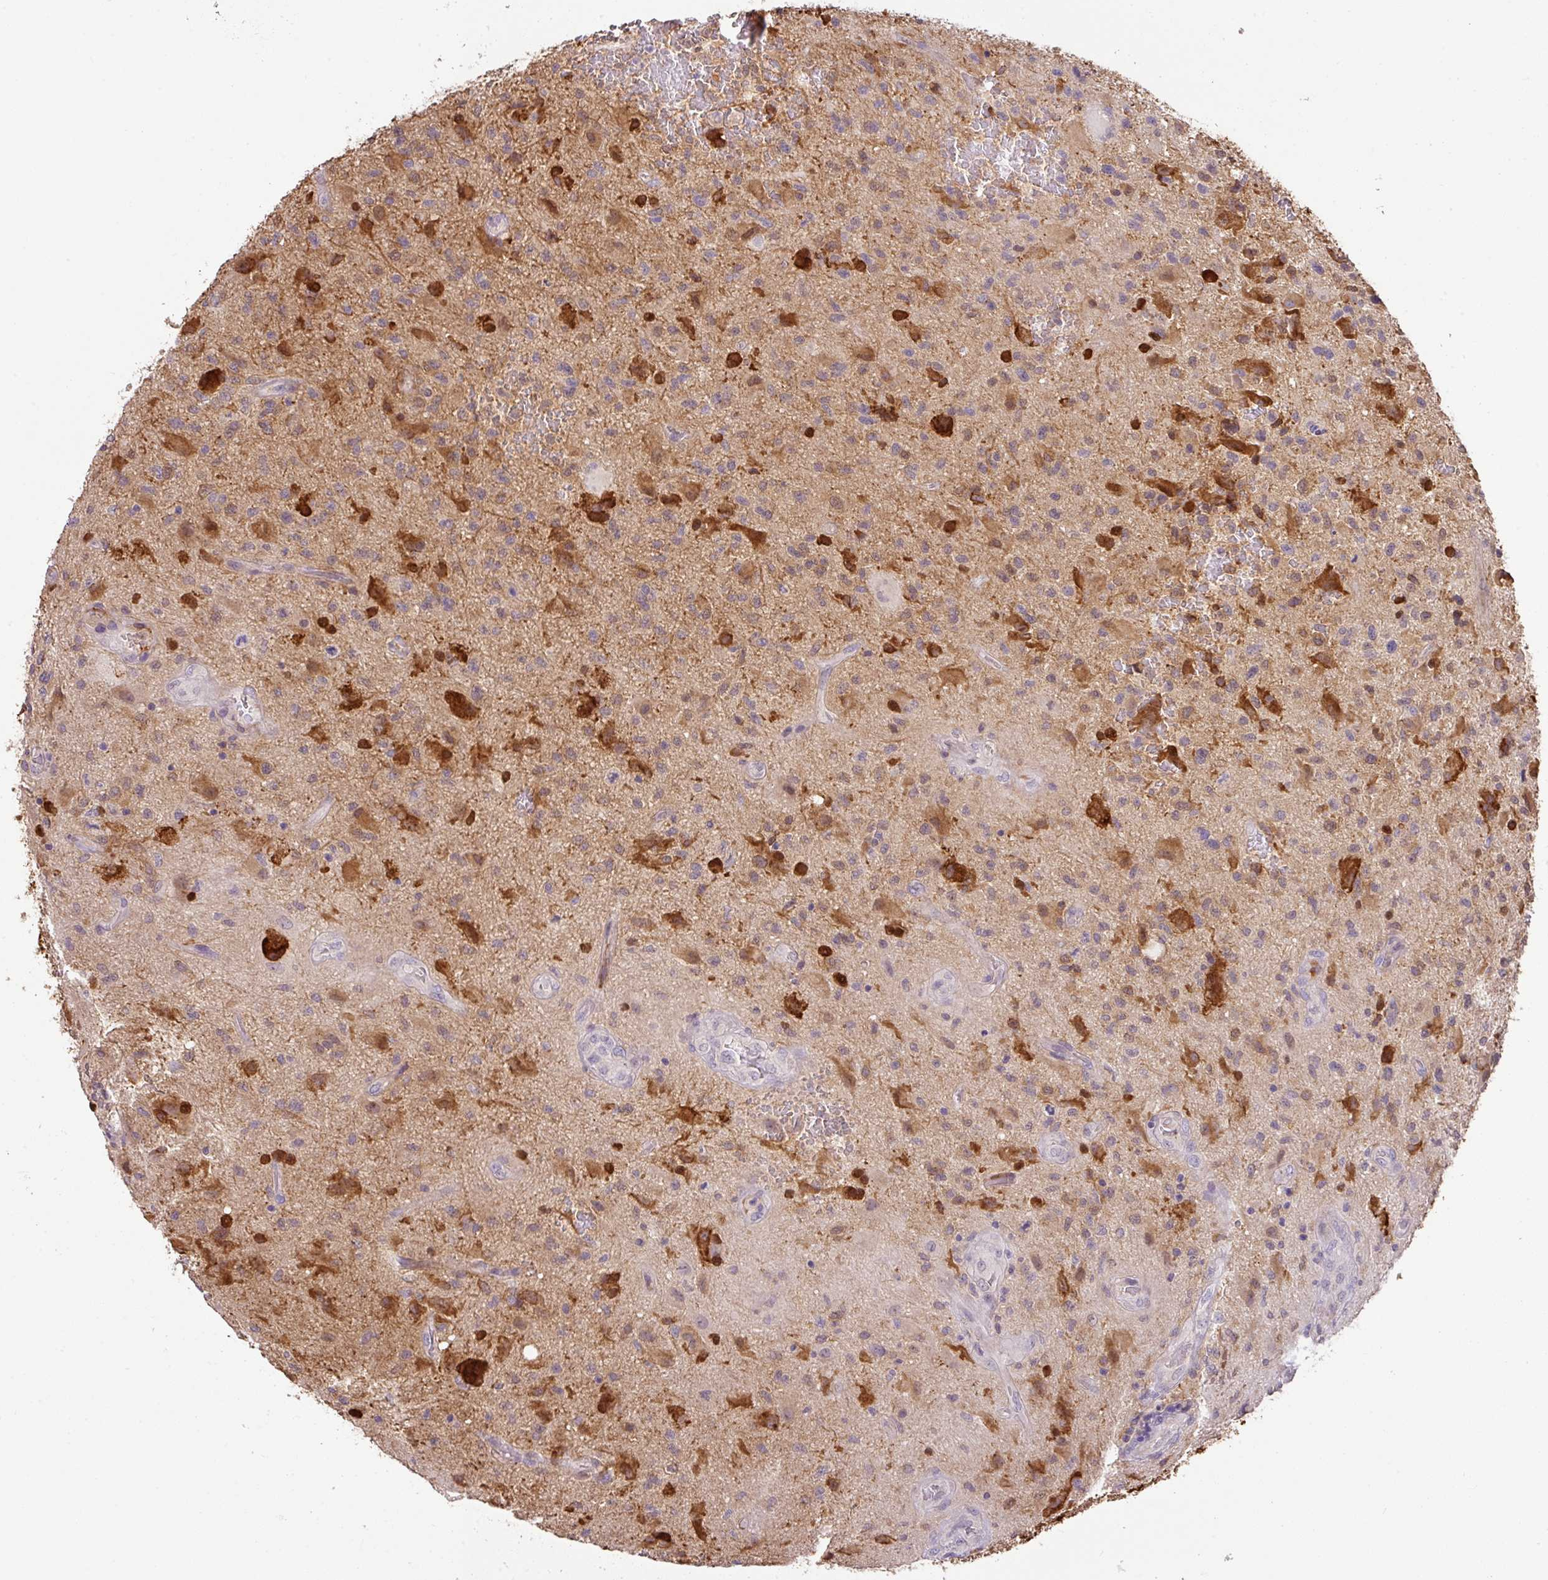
{"staining": {"intensity": "negative", "quantity": "none", "location": "none"}, "tissue": "glioma", "cell_type": "Tumor cells", "image_type": "cancer", "snomed": [{"axis": "morphology", "description": "Glioma, malignant, High grade"}, {"axis": "topography", "description": "Brain"}], "caption": "An immunohistochemistry micrograph of glioma is shown. There is no staining in tumor cells of glioma.", "gene": "GCNT7", "patient": {"sex": "male", "age": 67}}